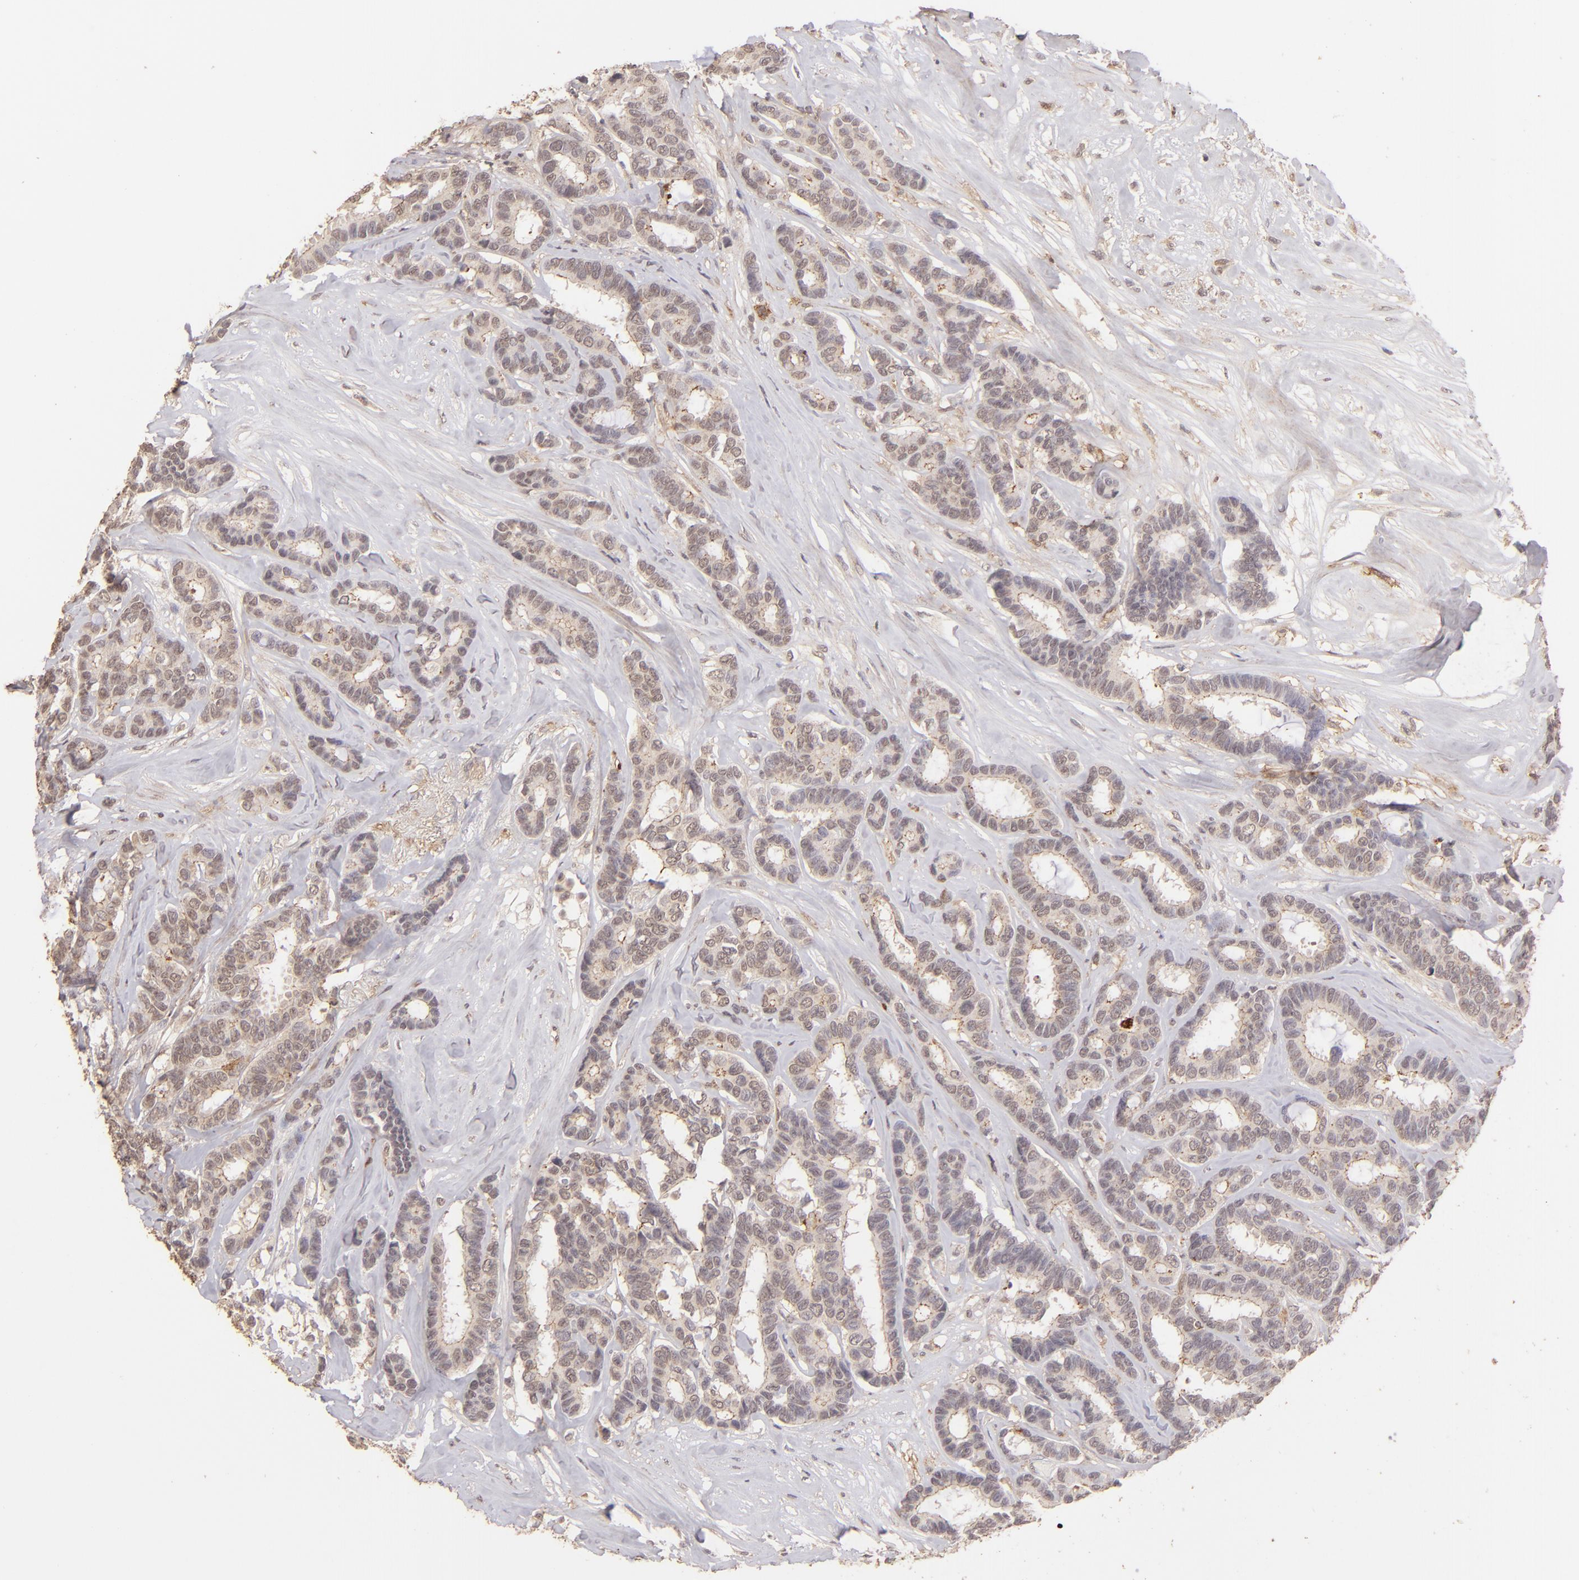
{"staining": {"intensity": "weak", "quantity": ">75%", "location": "cytoplasmic/membranous"}, "tissue": "breast cancer", "cell_type": "Tumor cells", "image_type": "cancer", "snomed": [{"axis": "morphology", "description": "Duct carcinoma"}, {"axis": "topography", "description": "Breast"}], "caption": "Human breast intraductal carcinoma stained with a brown dye exhibits weak cytoplasmic/membranous positive positivity in about >75% of tumor cells.", "gene": "CLDN1", "patient": {"sex": "female", "age": 87}}